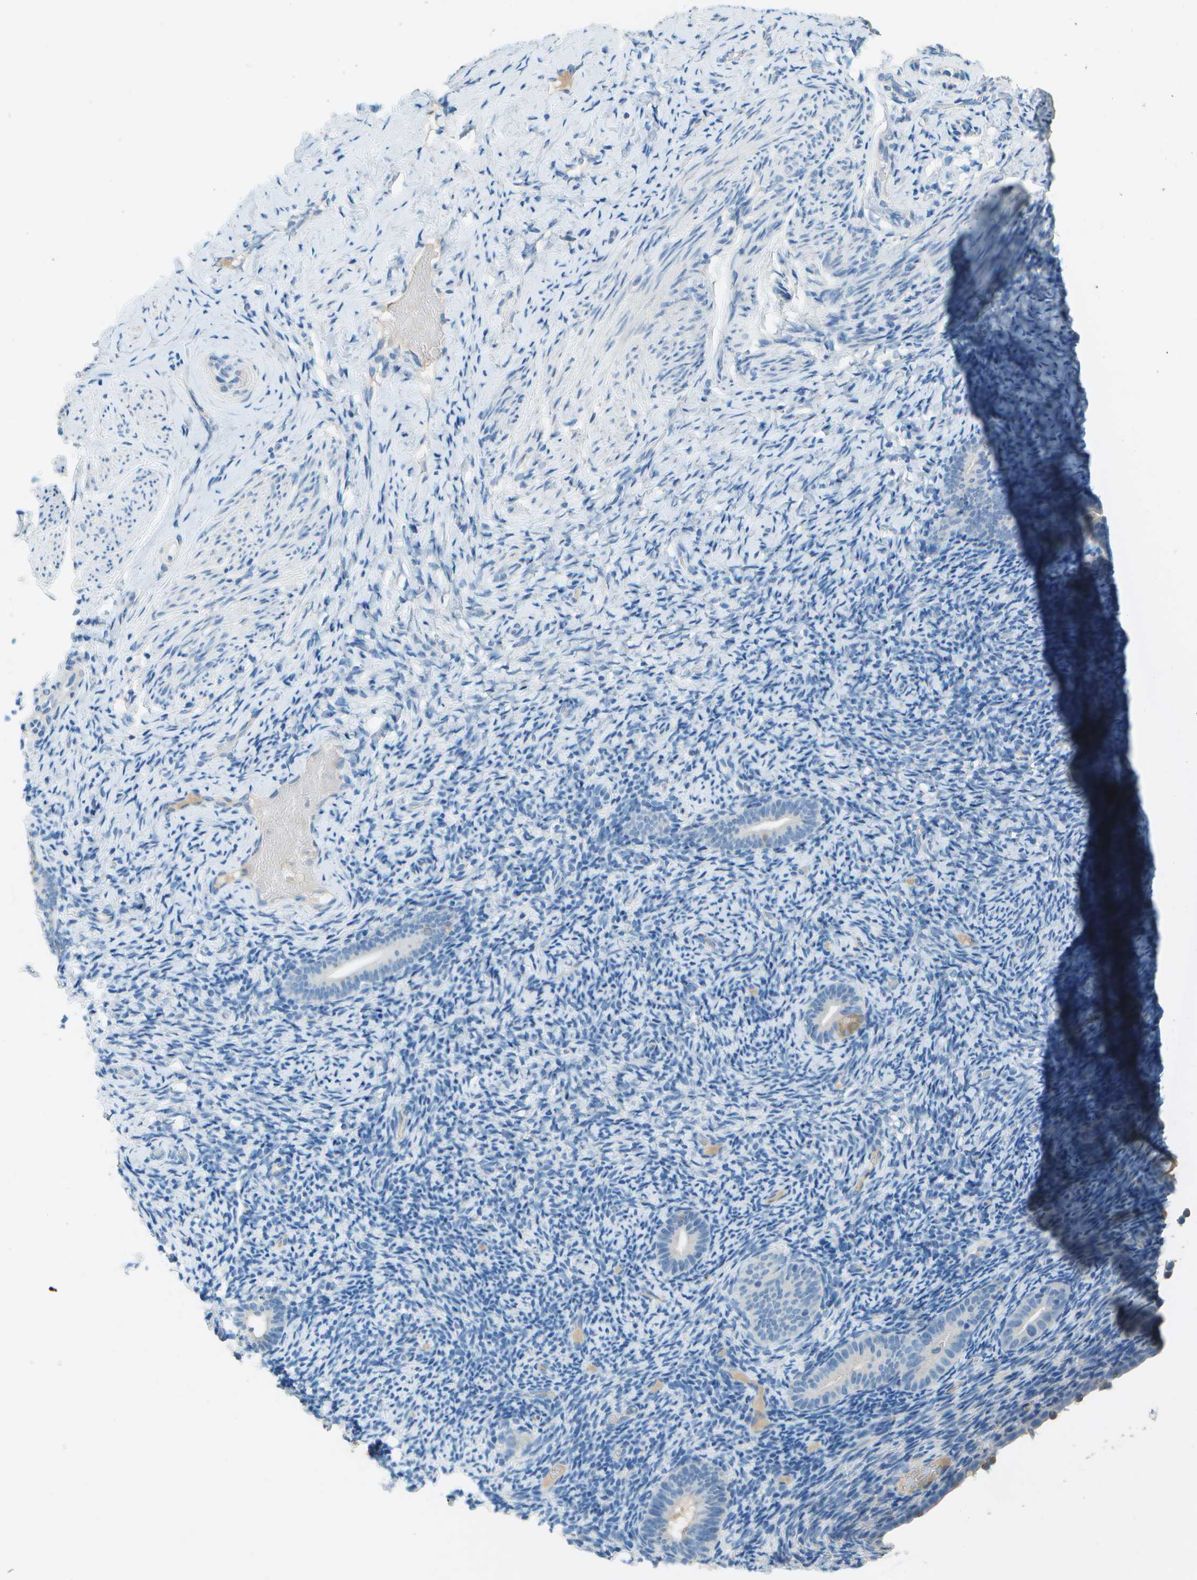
{"staining": {"intensity": "negative", "quantity": "none", "location": "none"}, "tissue": "endometrium", "cell_type": "Cells in endometrial stroma", "image_type": "normal", "snomed": [{"axis": "morphology", "description": "Normal tissue, NOS"}, {"axis": "topography", "description": "Endometrium"}], "caption": "DAB (3,3'-diaminobenzidine) immunohistochemical staining of unremarkable endometrium exhibits no significant positivity in cells in endometrial stroma. The staining was performed using DAB (3,3'-diaminobenzidine) to visualize the protein expression in brown, while the nuclei were stained in blue with hematoxylin (Magnification: 20x).", "gene": "LGI2", "patient": {"sex": "female", "age": 51}}